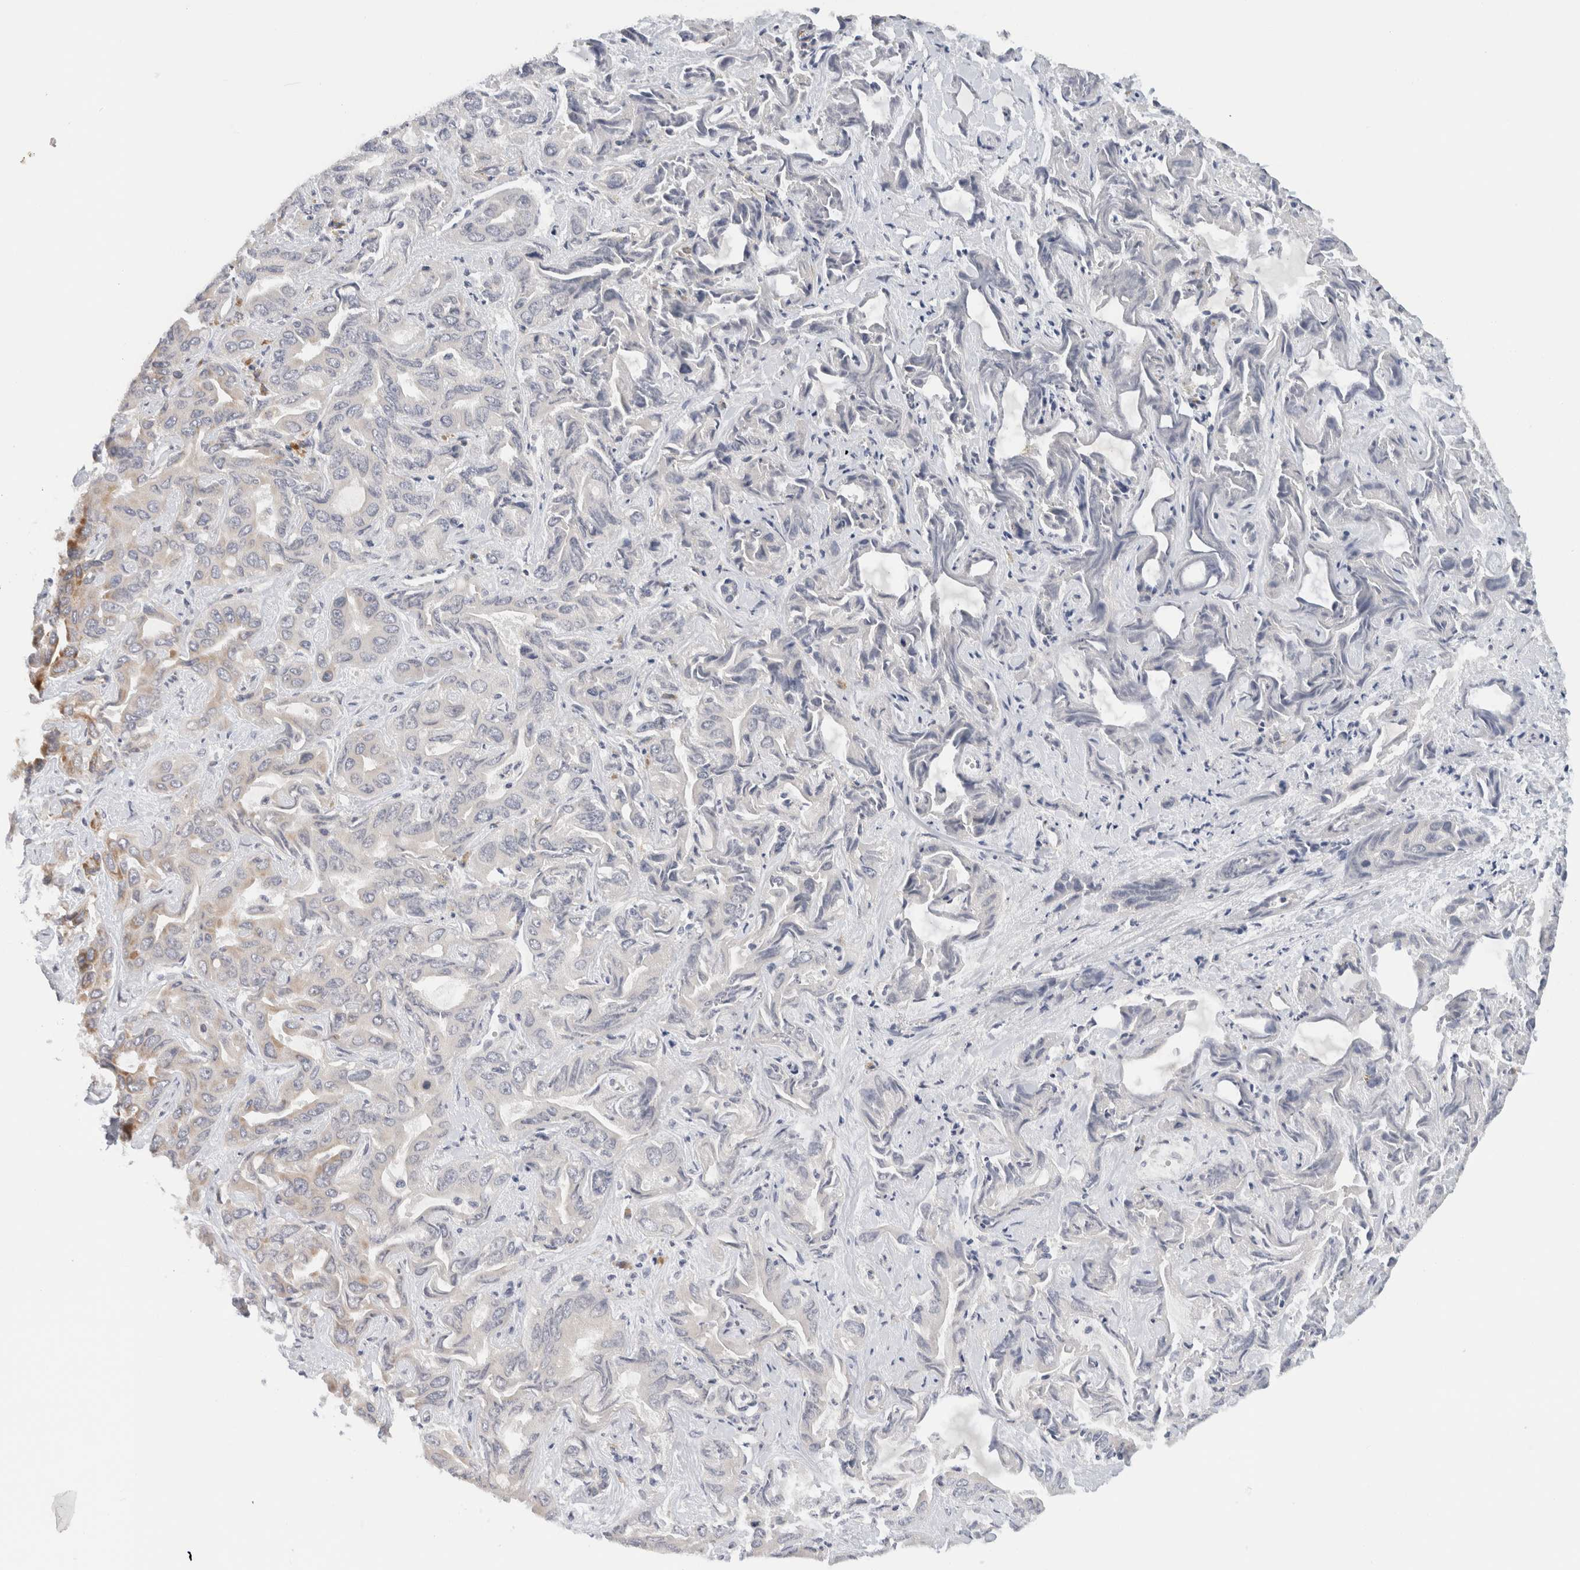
{"staining": {"intensity": "moderate", "quantity": "25%-75%", "location": "cytoplasmic/membranous"}, "tissue": "liver cancer", "cell_type": "Tumor cells", "image_type": "cancer", "snomed": [{"axis": "morphology", "description": "Cholangiocarcinoma"}, {"axis": "topography", "description": "Liver"}], "caption": "Tumor cells demonstrate medium levels of moderate cytoplasmic/membranous expression in approximately 25%-75% of cells in human liver cholangiocarcinoma.", "gene": "CMC2", "patient": {"sex": "female", "age": 52}}